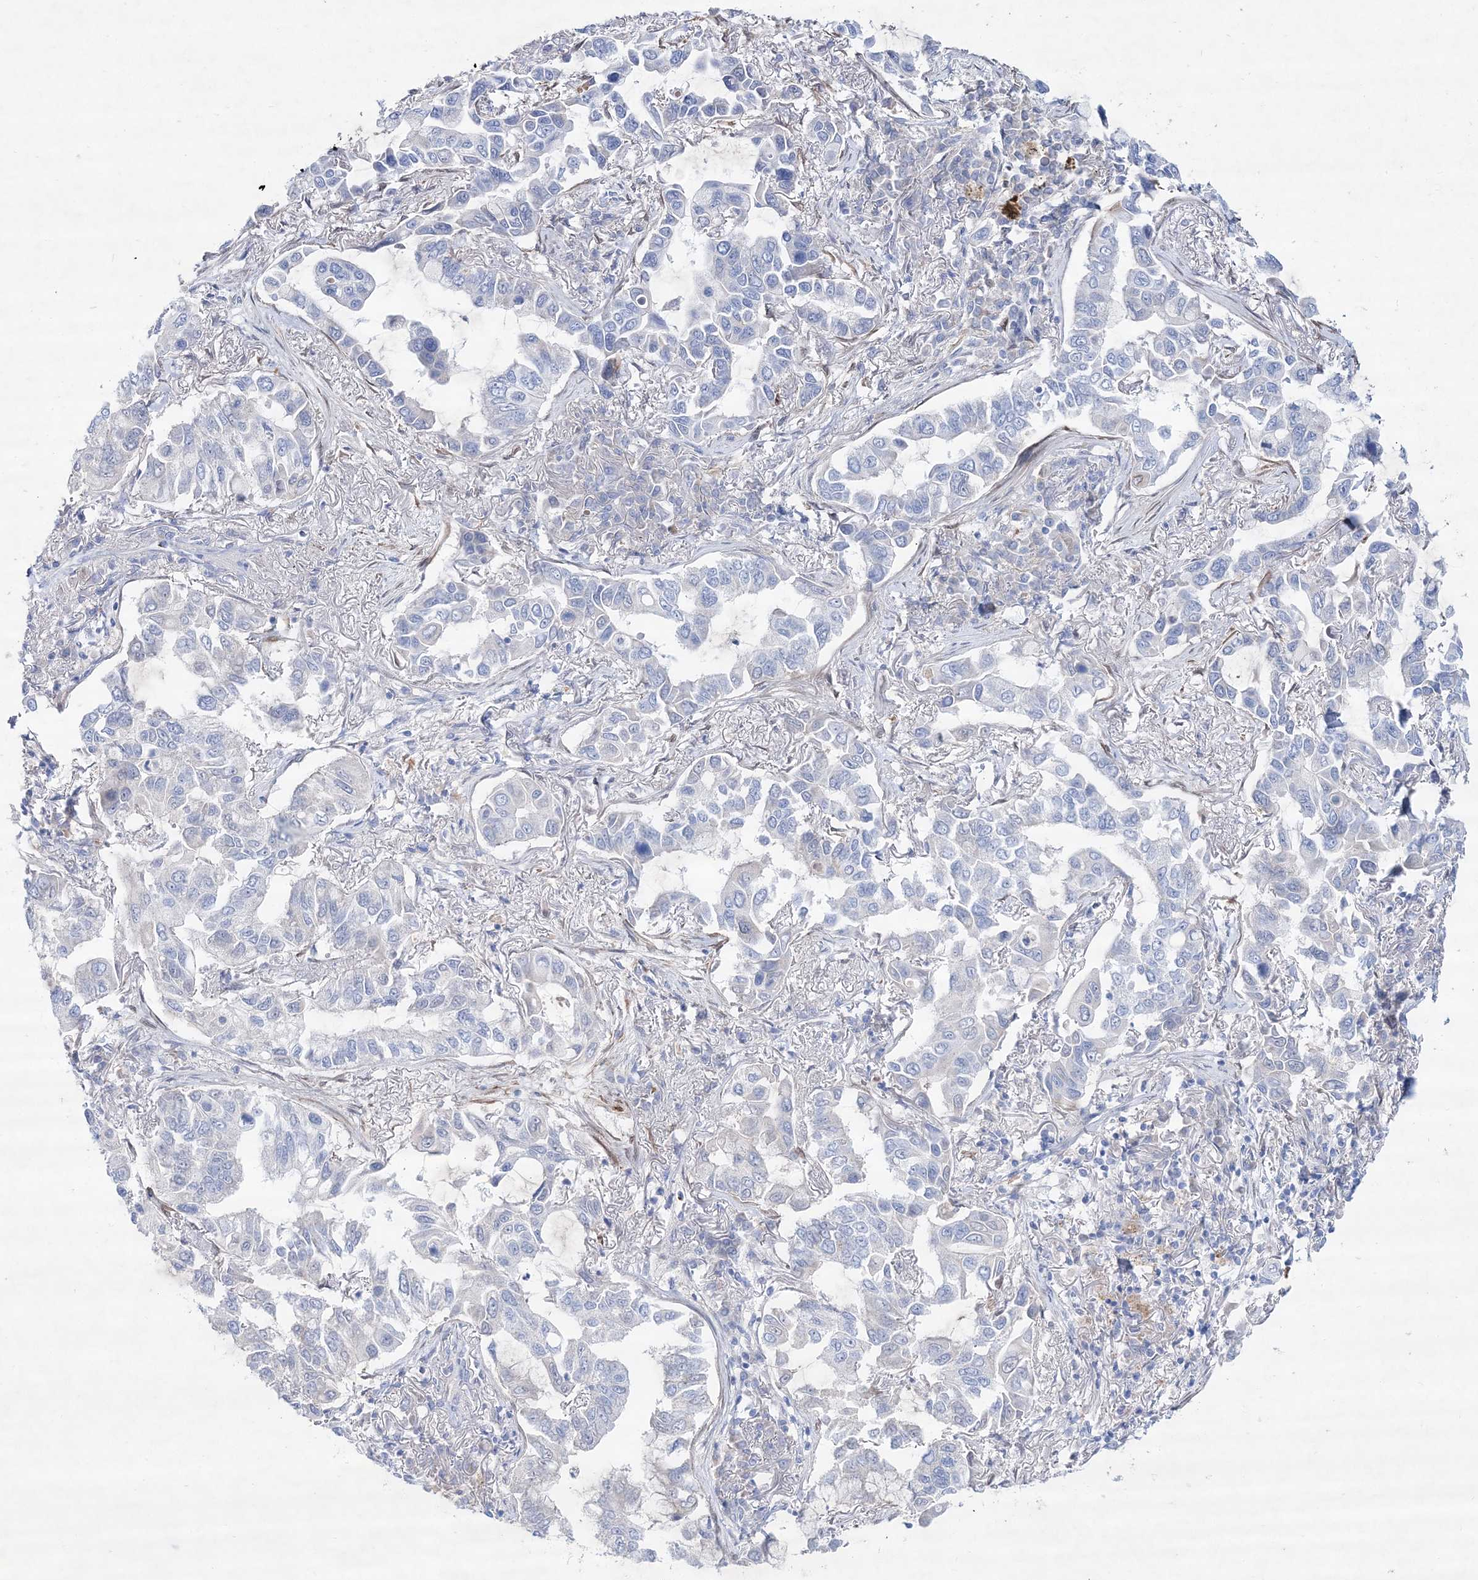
{"staining": {"intensity": "negative", "quantity": "none", "location": "none"}, "tissue": "lung cancer", "cell_type": "Tumor cells", "image_type": "cancer", "snomed": [{"axis": "morphology", "description": "Adenocarcinoma, NOS"}, {"axis": "topography", "description": "Lung"}], "caption": "A high-resolution histopathology image shows immunohistochemistry (IHC) staining of lung adenocarcinoma, which reveals no significant positivity in tumor cells.", "gene": "SPINK7", "patient": {"sex": "male", "age": 64}}